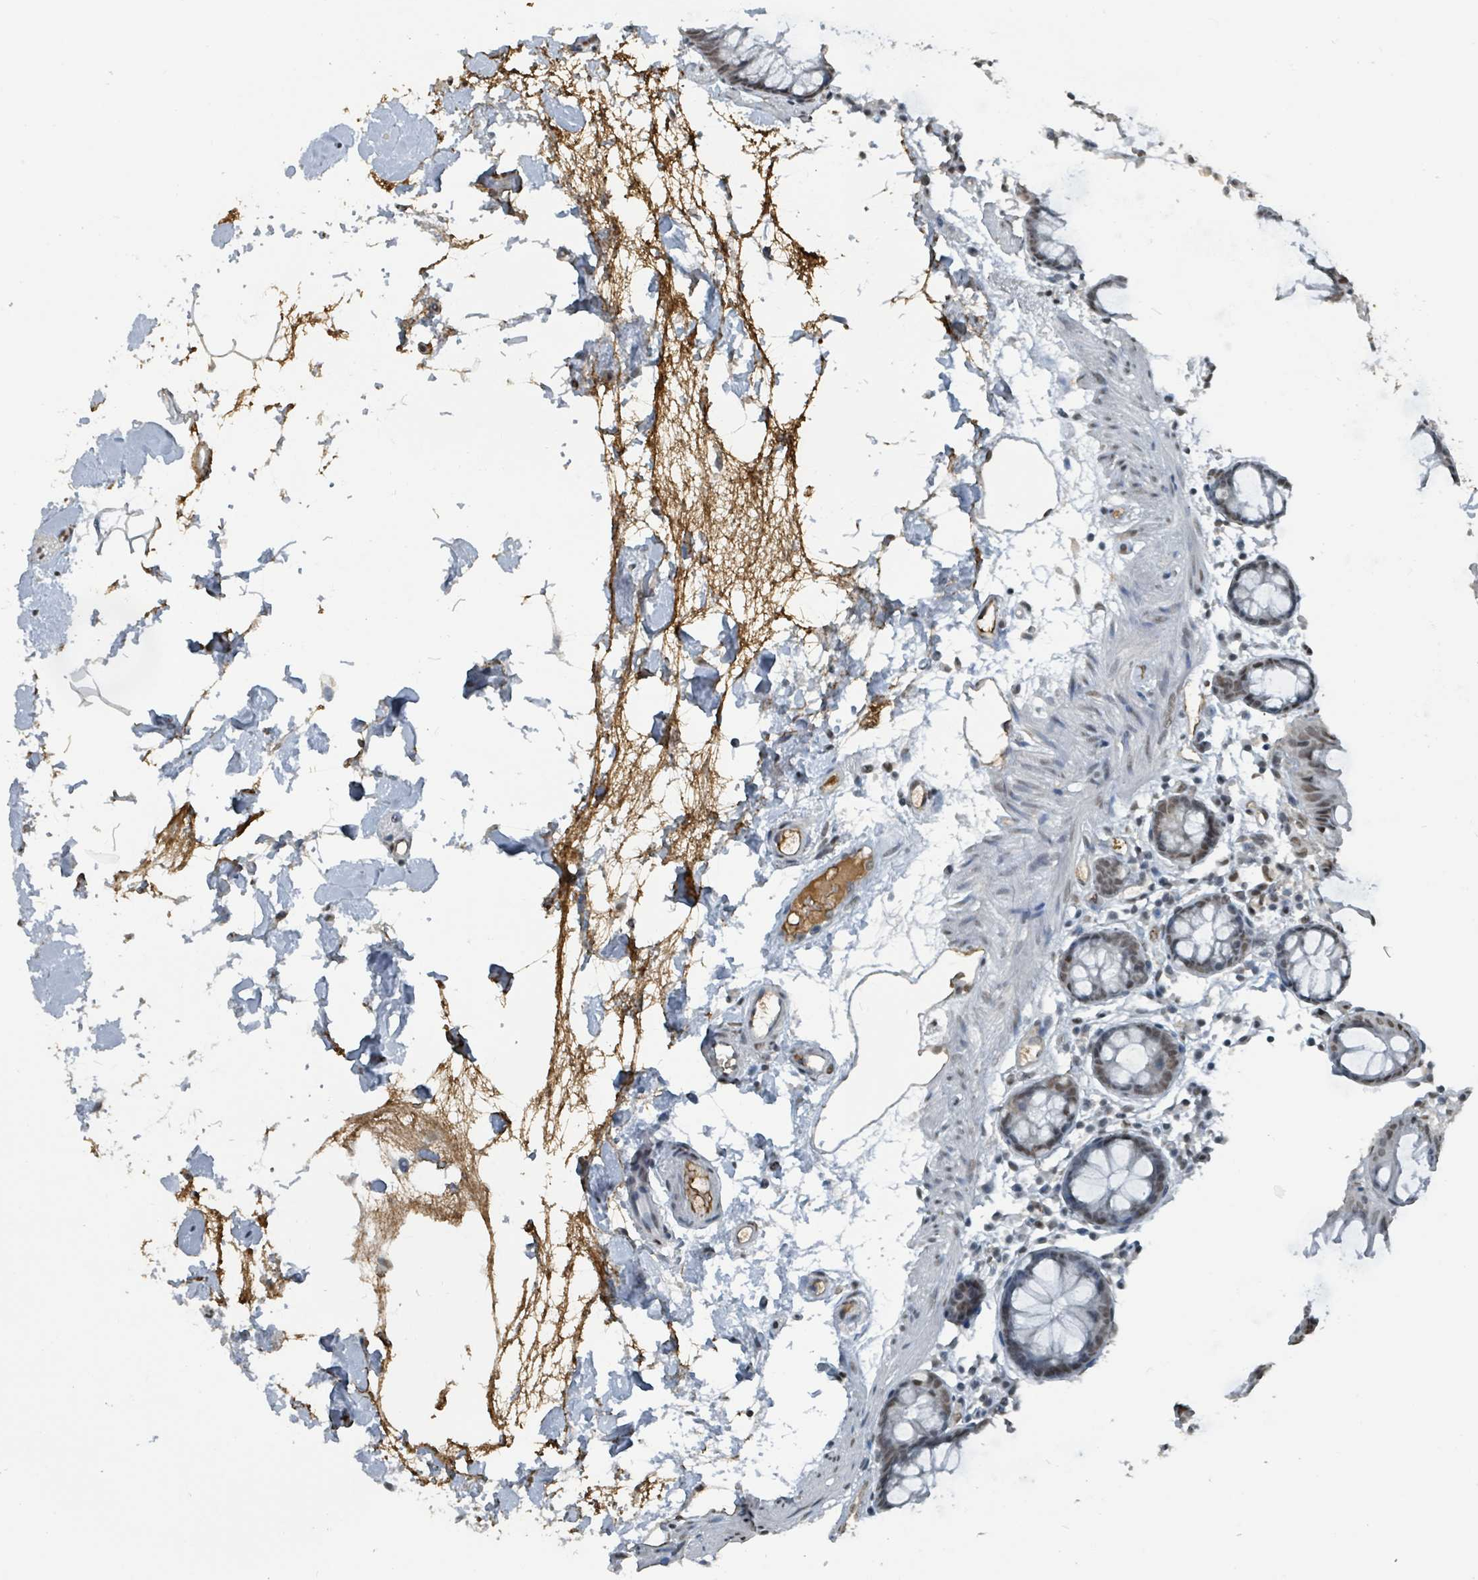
{"staining": {"intensity": "moderate", "quantity": ">75%", "location": "cytoplasmic/membranous,nuclear"}, "tissue": "colon", "cell_type": "Endothelial cells", "image_type": "normal", "snomed": [{"axis": "morphology", "description": "Normal tissue, NOS"}, {"axis": "topography", "description": "Colon"}], "caption": "Endothelial cells show medium levels of moderate cytoplasmic/membranous,nuclear expression in about >75% of cells in normal colon.", "gene": "PHIP", "patient": {"sex": "female", "age": 84}}